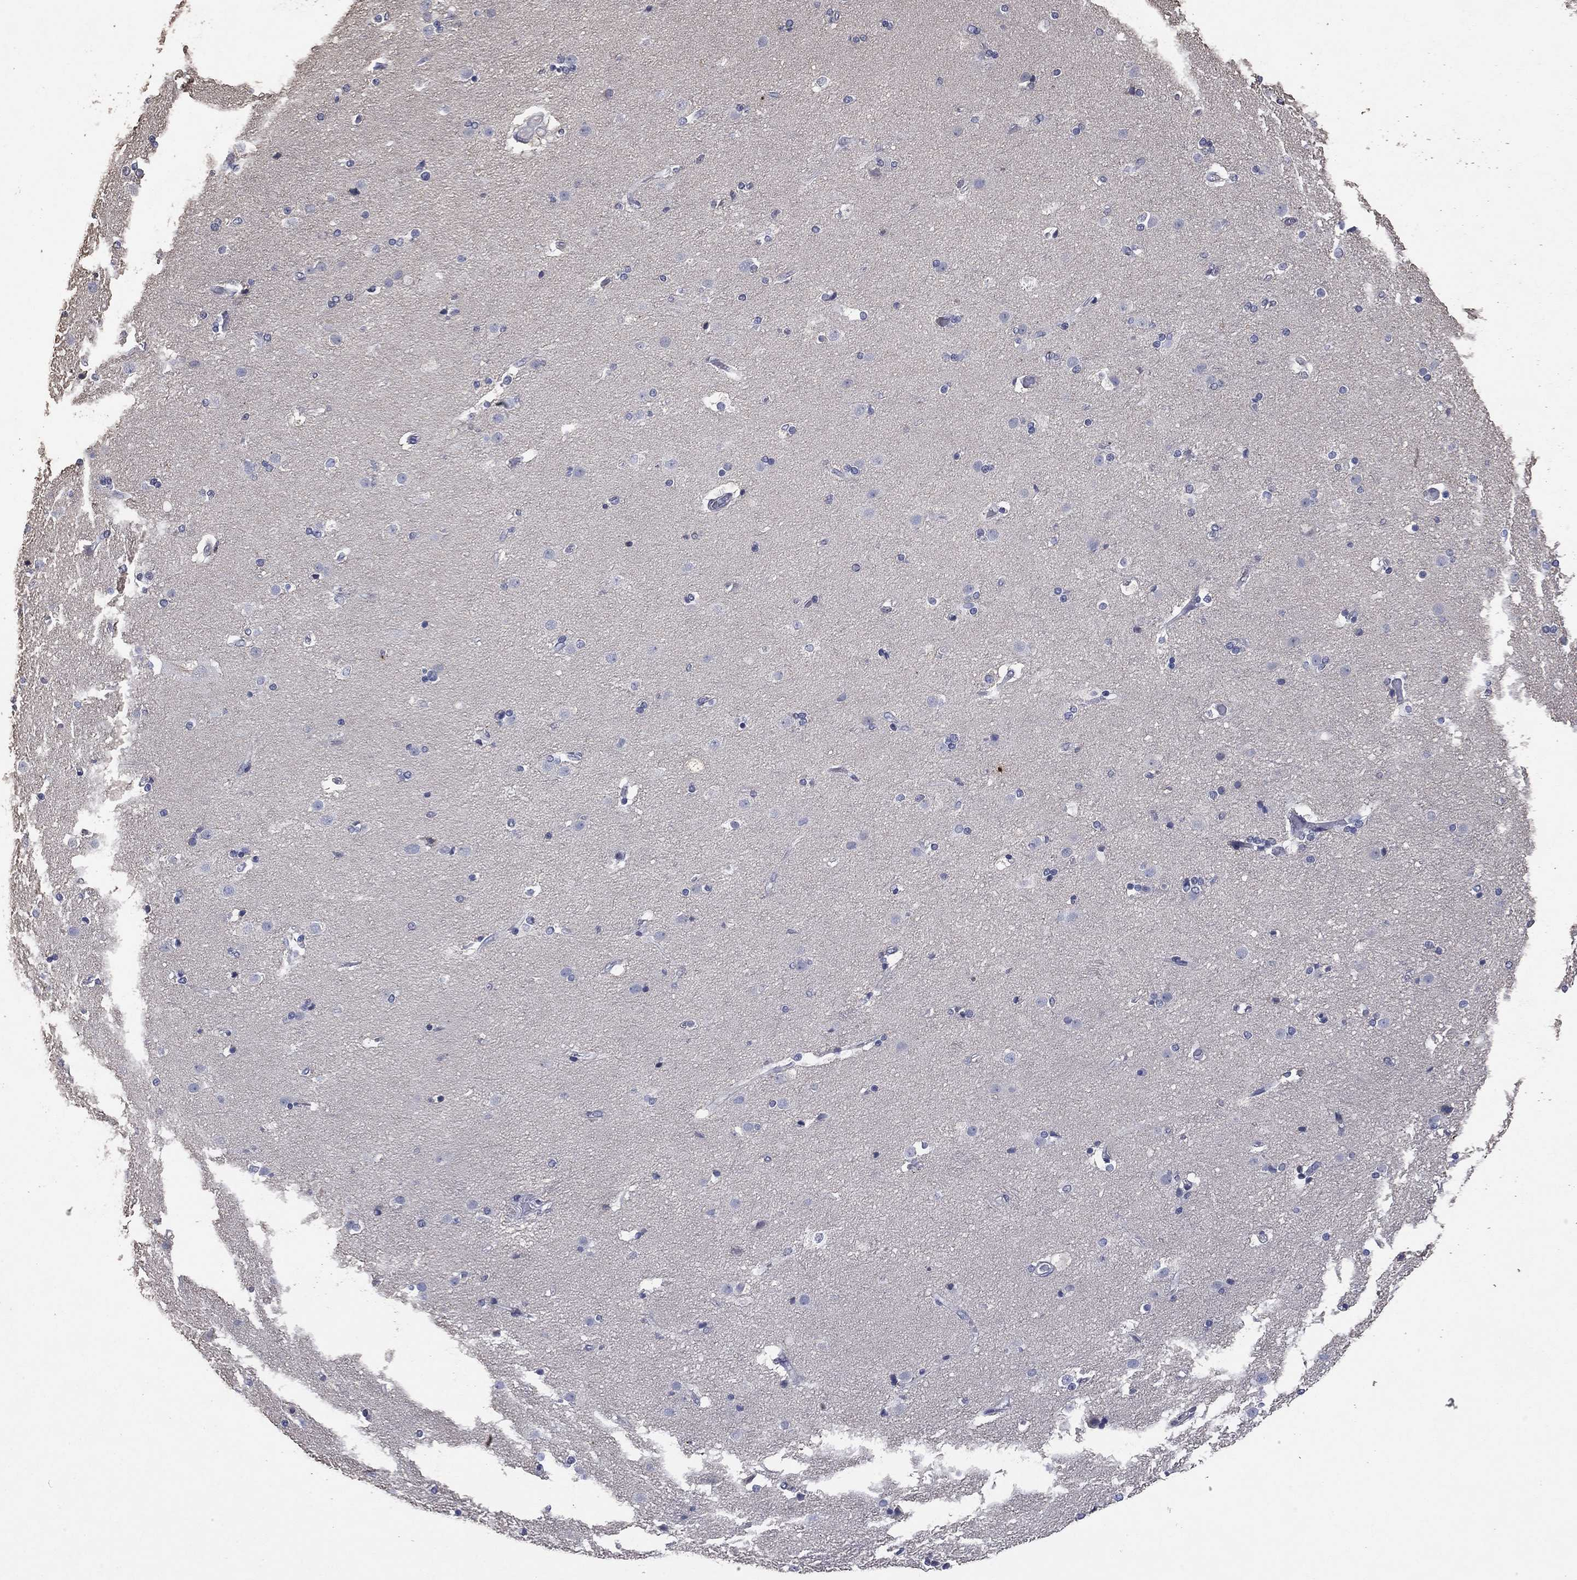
{"staining": {"intensity": "negative", "quantity": "none", "location": "none"}, "tissue": "caudate", "cell_type": "Glial cells", "image_type": "normal", "snomed": [{"axis": "morphology", "description": "Normal tissue, NOS"}, {"axis": "topography", "description": "Lateral ventricle wall"}], "caption": "Immunohistochemistry (IHC) histopathology image of unremarkable caudate: caudate stained with DAB exhibits no significant protein staining in glial cells.", "gene": "ADPRHL1", "patient": {"sex": "male", "age": 54}}